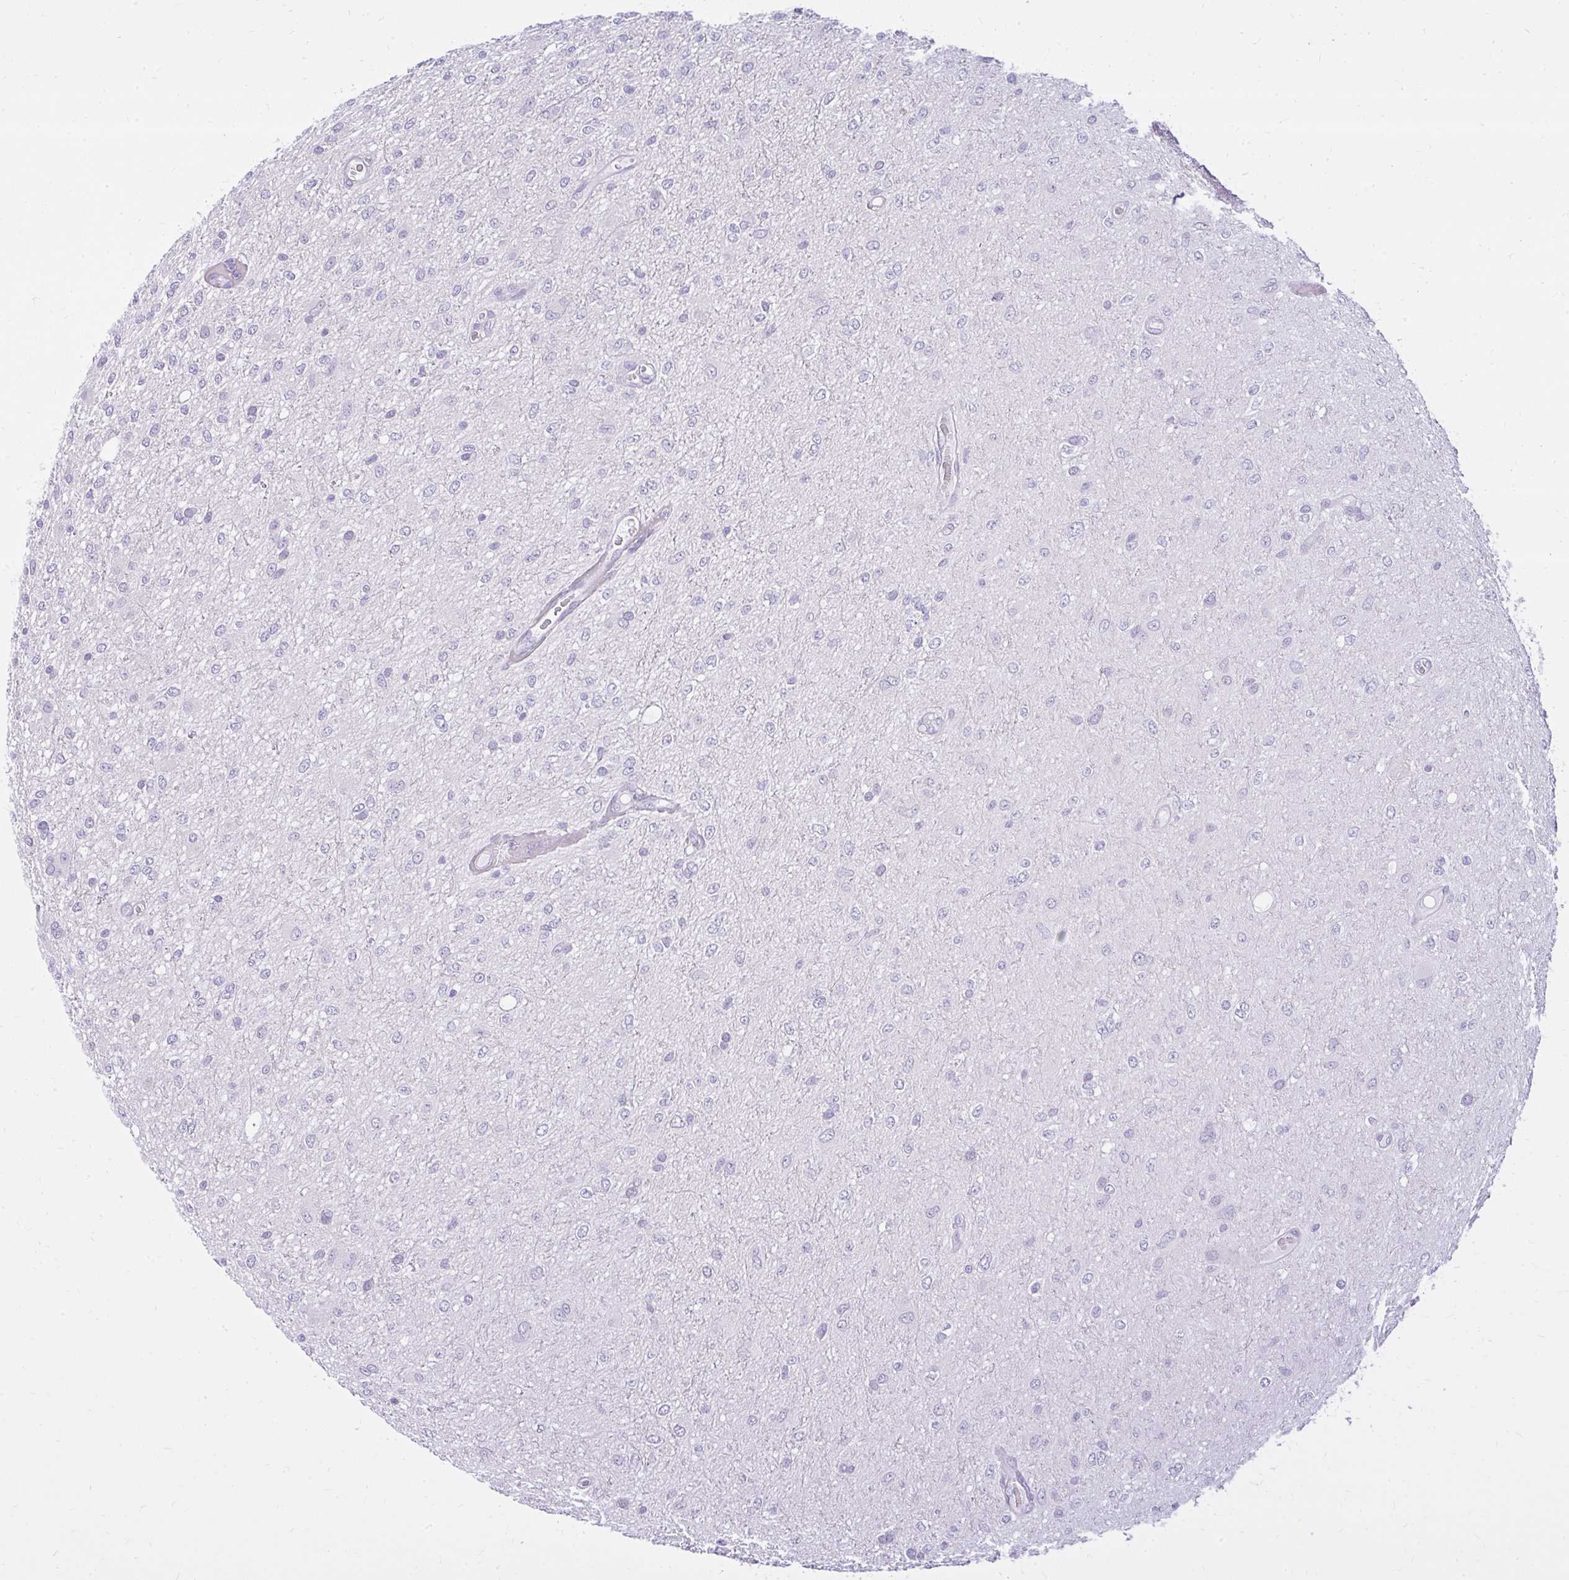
{"staining": {"intensity": "negative", "quantity": "none", "location": "none"}, "tissue": "glioma", "cell_type": "Tumor cells", "image_type": "cancer", "snomed": [{"axis": "morphology", "description": "Glioma, malignant, Low grade"}, {"axis": "topography", "description": "Cerebellum"}], "caption": "DAB immunohistochemical staining of human glioma displays no significant positivity in tumor cells.", "gene": "PRAP1", "patient": {"sex": "female", "age": 5}}